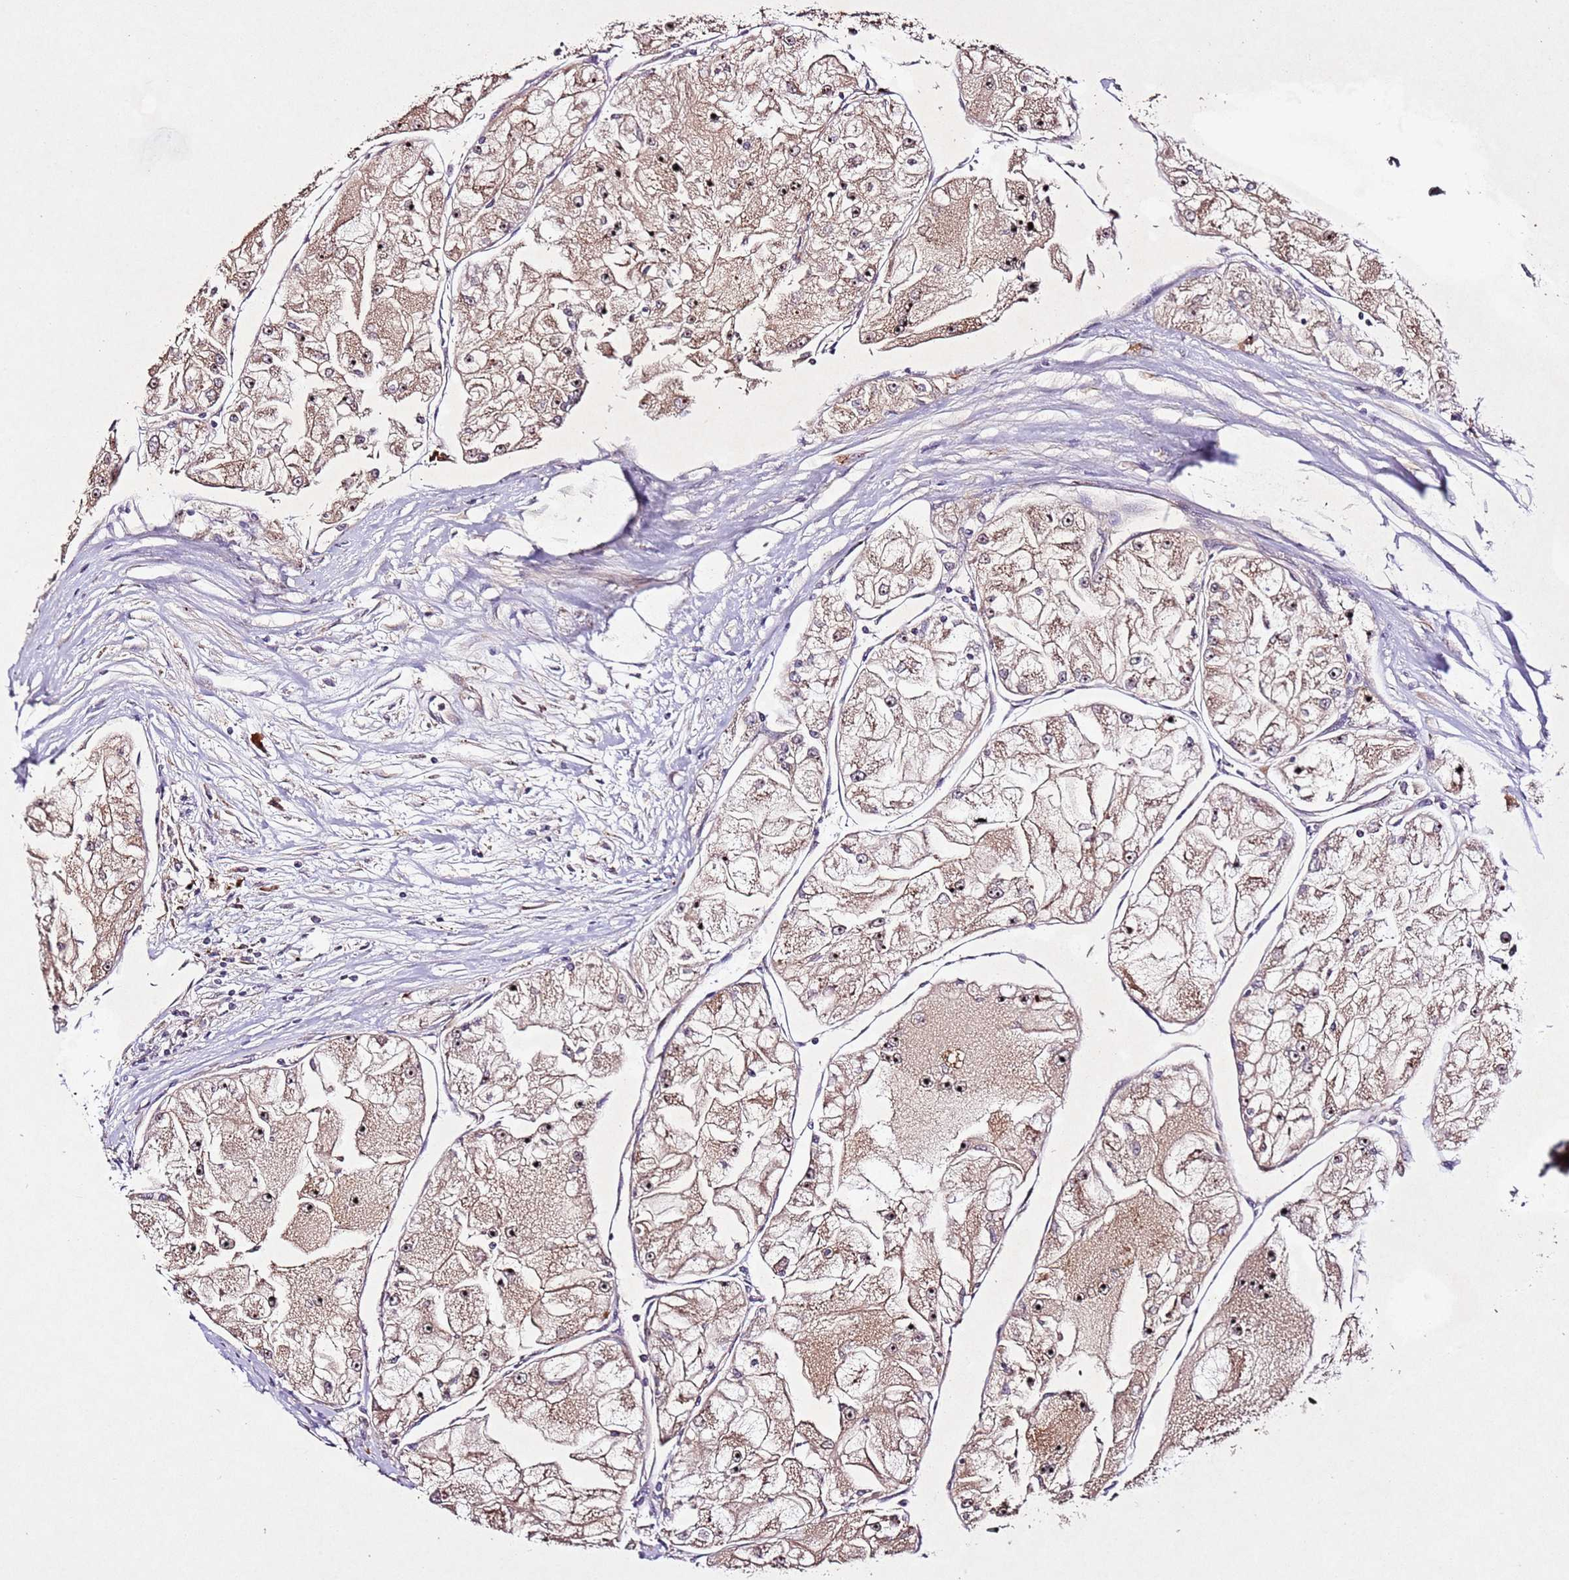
{"staining": {"intensity": "moderate", "quantity": ">75%", "location": "cytoplasmic/membranous,nuclear"}, "tissue": "renal cancer", "cell_type": "Tumor cells", "image_type": "cancer", "snomed": [{"axis": "morphology", "description": "Adenocarcinoma, NOS"}, {"axis": "topography", "description": "Kidney"}], "caption": "Protein expression analysis of human renal adenocarcinoma reveals moderate cytoplasmic/membranous and nuclear expression in approximately >75% of tumor cells. (DAB (3,3'-diaminobenzidine) = brown stain, brightfield microscopy at high magnification).", "gene": "PTMA", "patient": {"sex": "female", "age": 72}}